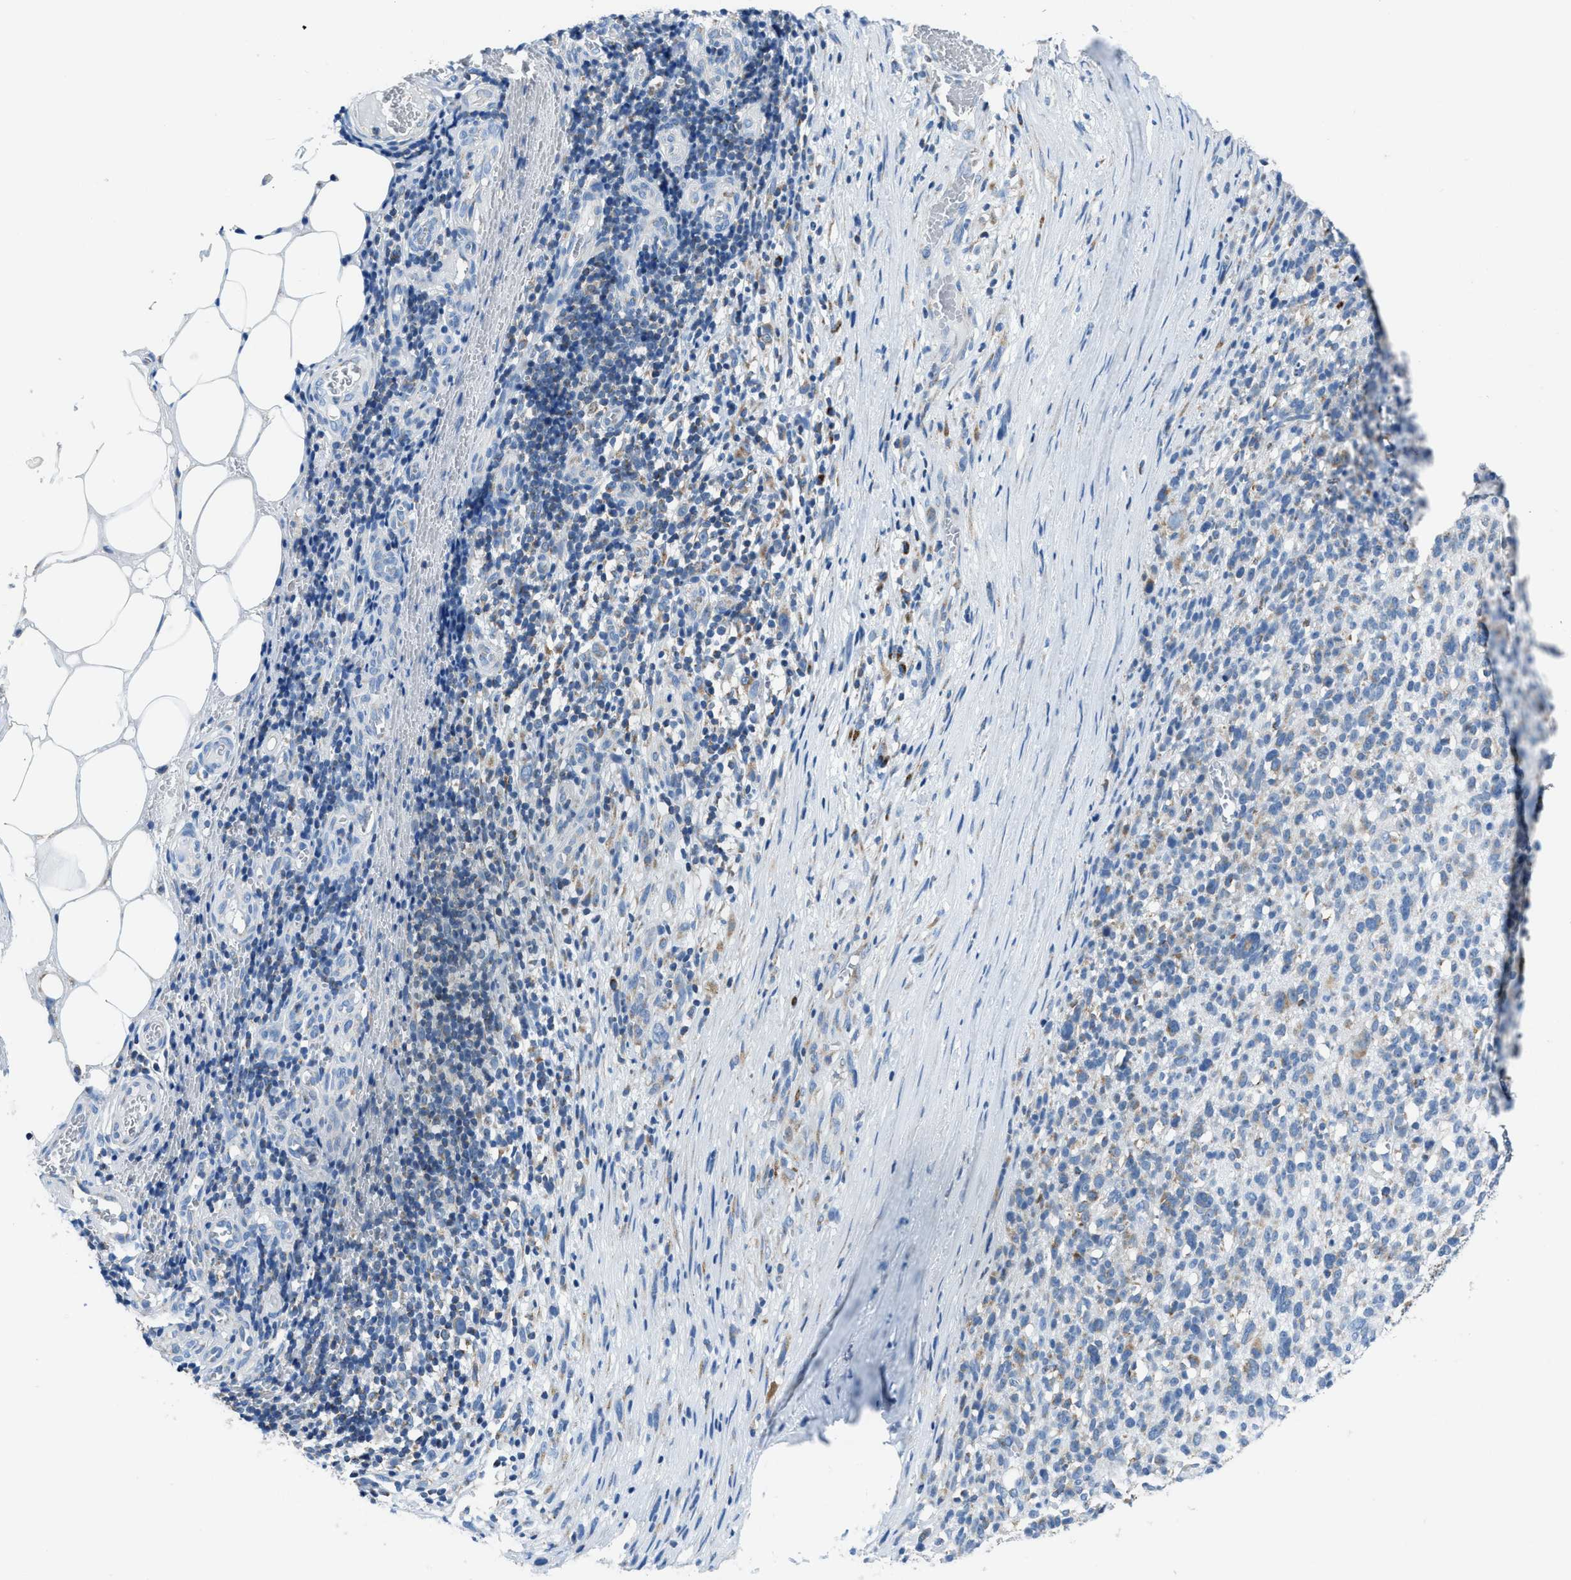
{"staining": {"intensity": "weak", "quantity": "<25%", "location": "cytoplasmic/membranous"}, "tissue": "melanoma", "cell_type": "Tumor cells", "image_type": "cancer", "snomed": [{"axis": "morphology", "description": "Malignant melanoma, NOS"}, {"axis": "topography", "description": "Skin"}], "caption": "Protein analysis of melanoma demonstrates no significant expression in tumor cells. (DAB (3,3'-diaminobenzidine) immunohistochemistry visualized using brightfield microscopy, high magnification).", "gene": "ETFB", "patient": {"sex": "female", "age": 55}}